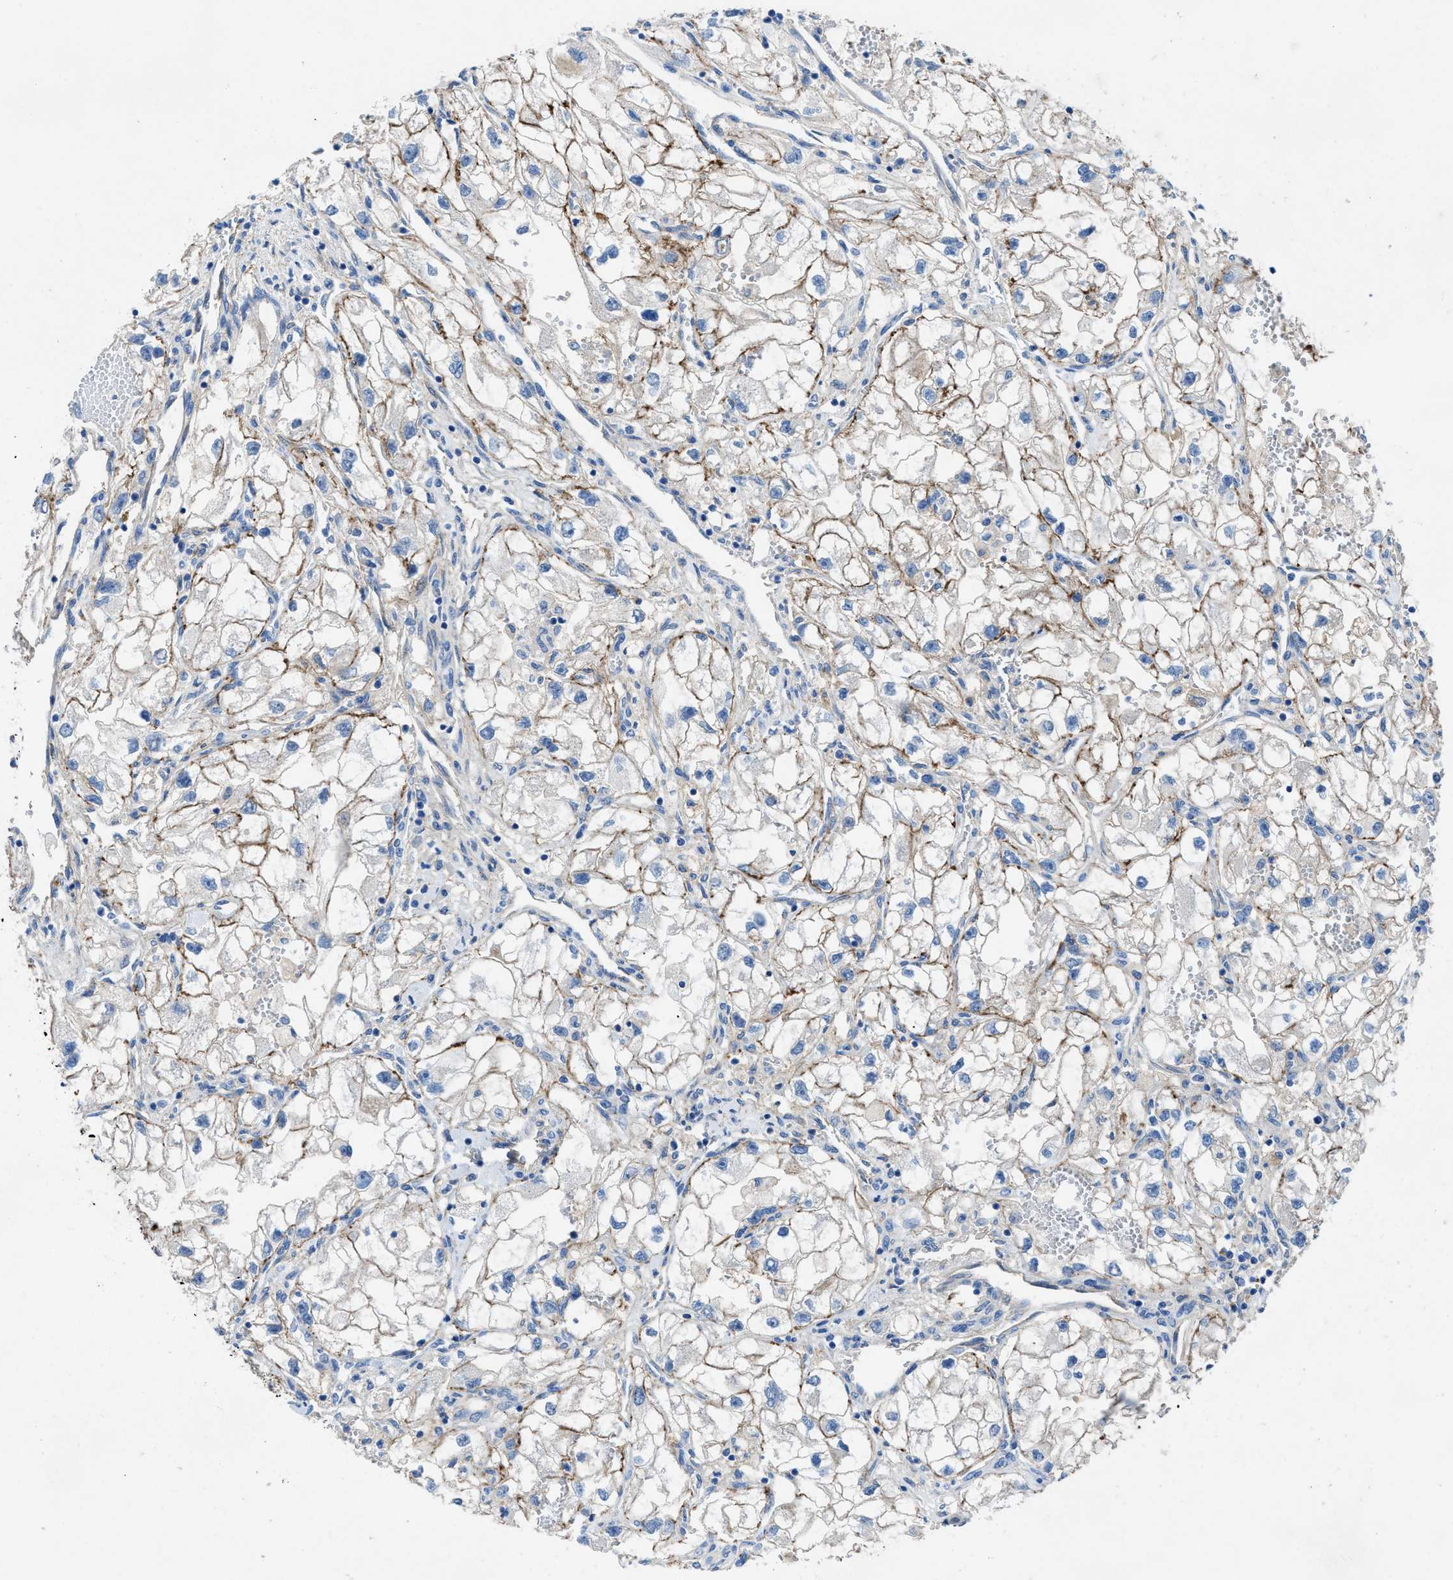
{"staining": {"intensity": "moderate", "quantity": "25%-75%", "location": "cytoplasmic/membranous"}, "tissue": "renal cancer", "cell_type": "Tumor cells", "image_type": "cancer", "snomed": [{"axis": "morphology", "description": "Adenocarcinoma, NOS"}, {"axis": "topography", "description": "Kidney"}], "caption": "Renal adenocarcinoma stained for a protein reveals moderate cytoplasmic/membranous positivity in tumor cells.", "gene": "PTGFRN", "patient": {"sex": "female", "age": 70}}